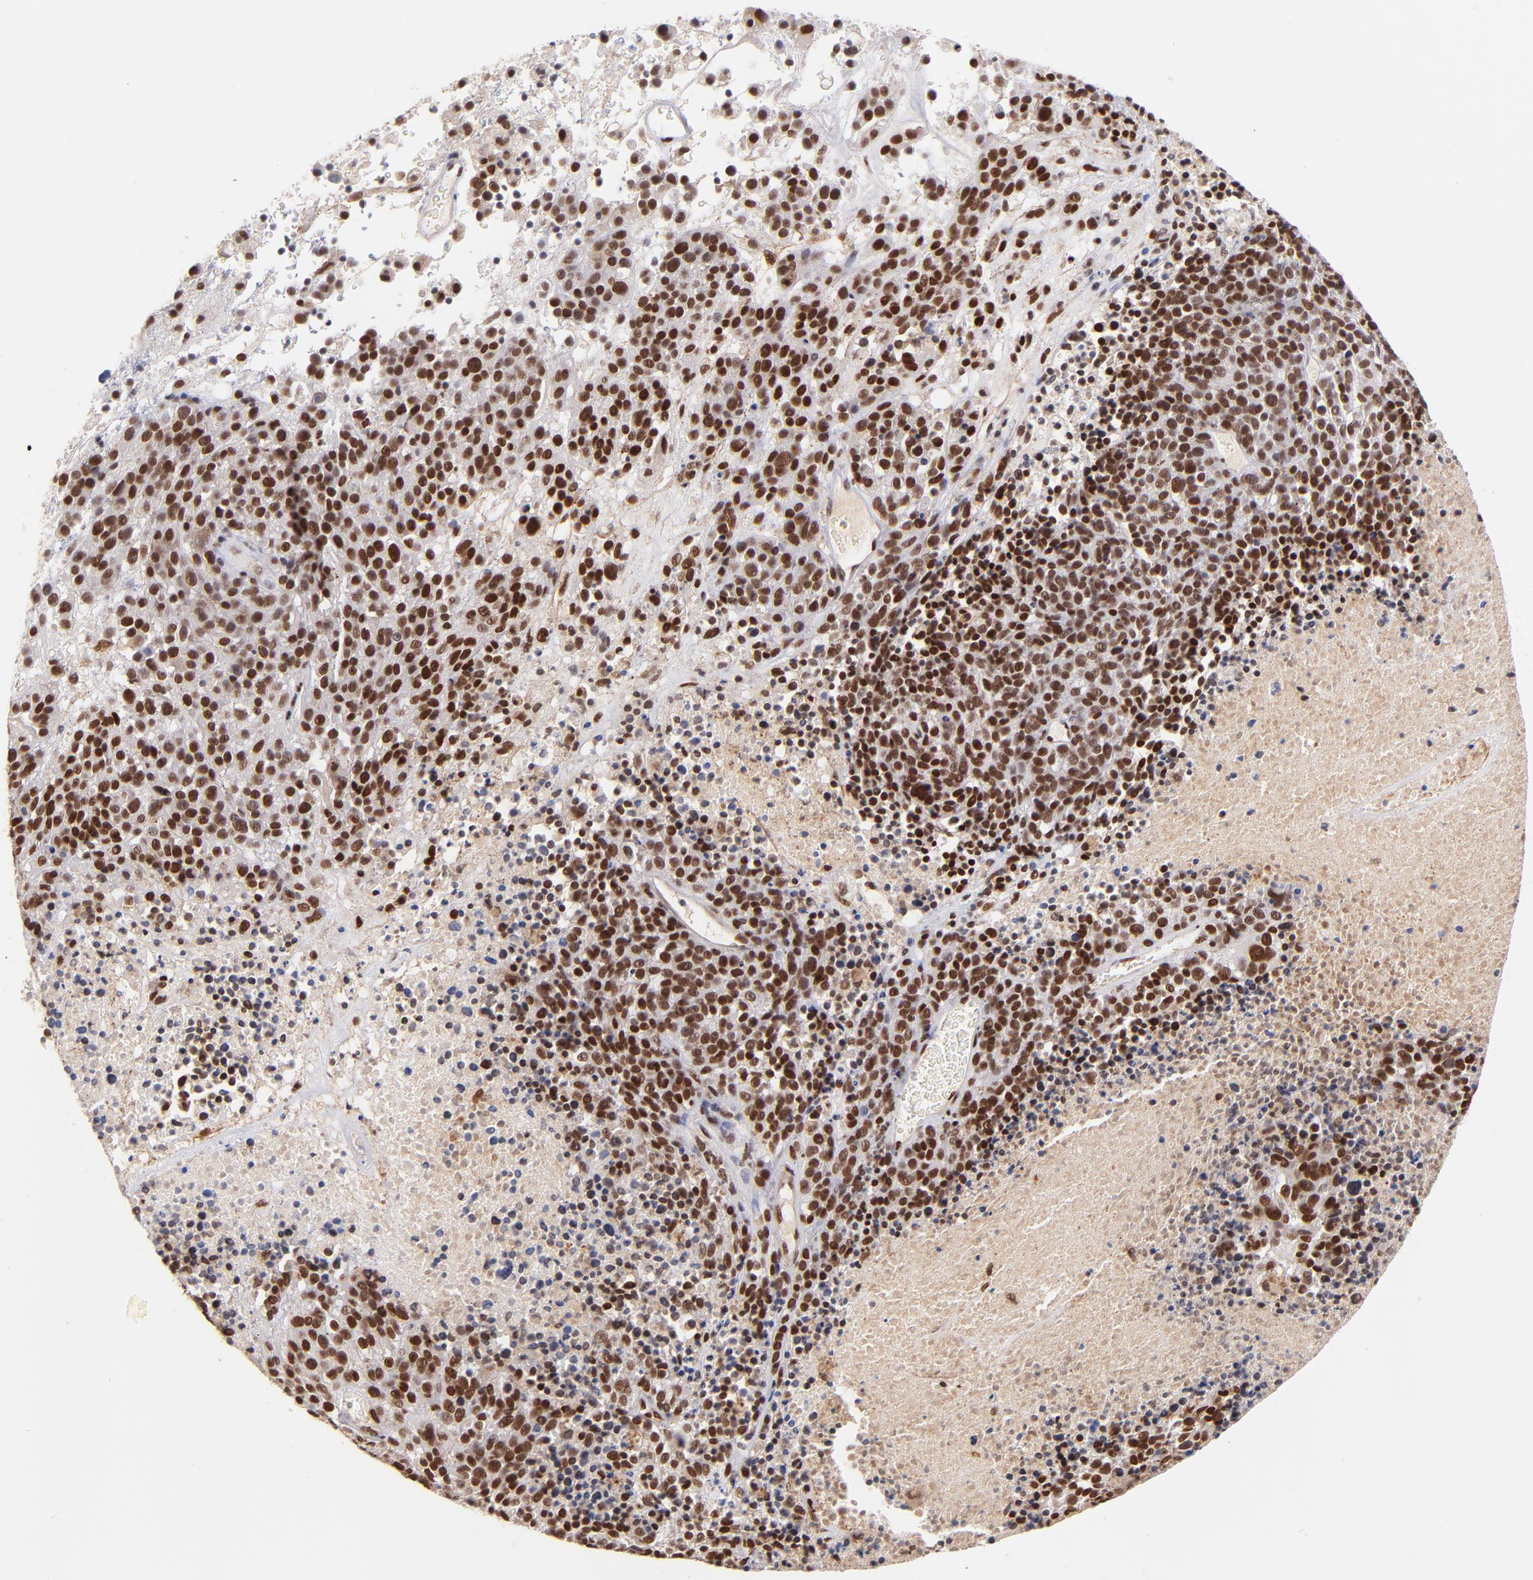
{"staining": {"intensity": "strong", "quantity": ">75%", "location": "nuclear"}, "tissue": "melanoma", "cell_type": "Tumor cells", "image_type": "cancer", "snomed": [{"axis": "morphology", "description": "Malignant melanoma, Metastatic site"}, {"axis": "topography", "description": "Cerebral cortex"}], "caption": "A brown stain labels strong nuclear expression of a protein in human malignant melanoma (metastatic site) tumor cells. (brown staining indicates protein expression, while blue staining denotes nuclei).", "gene": "MIDEAS", "patient": {"sex": "female", "age": 52}}